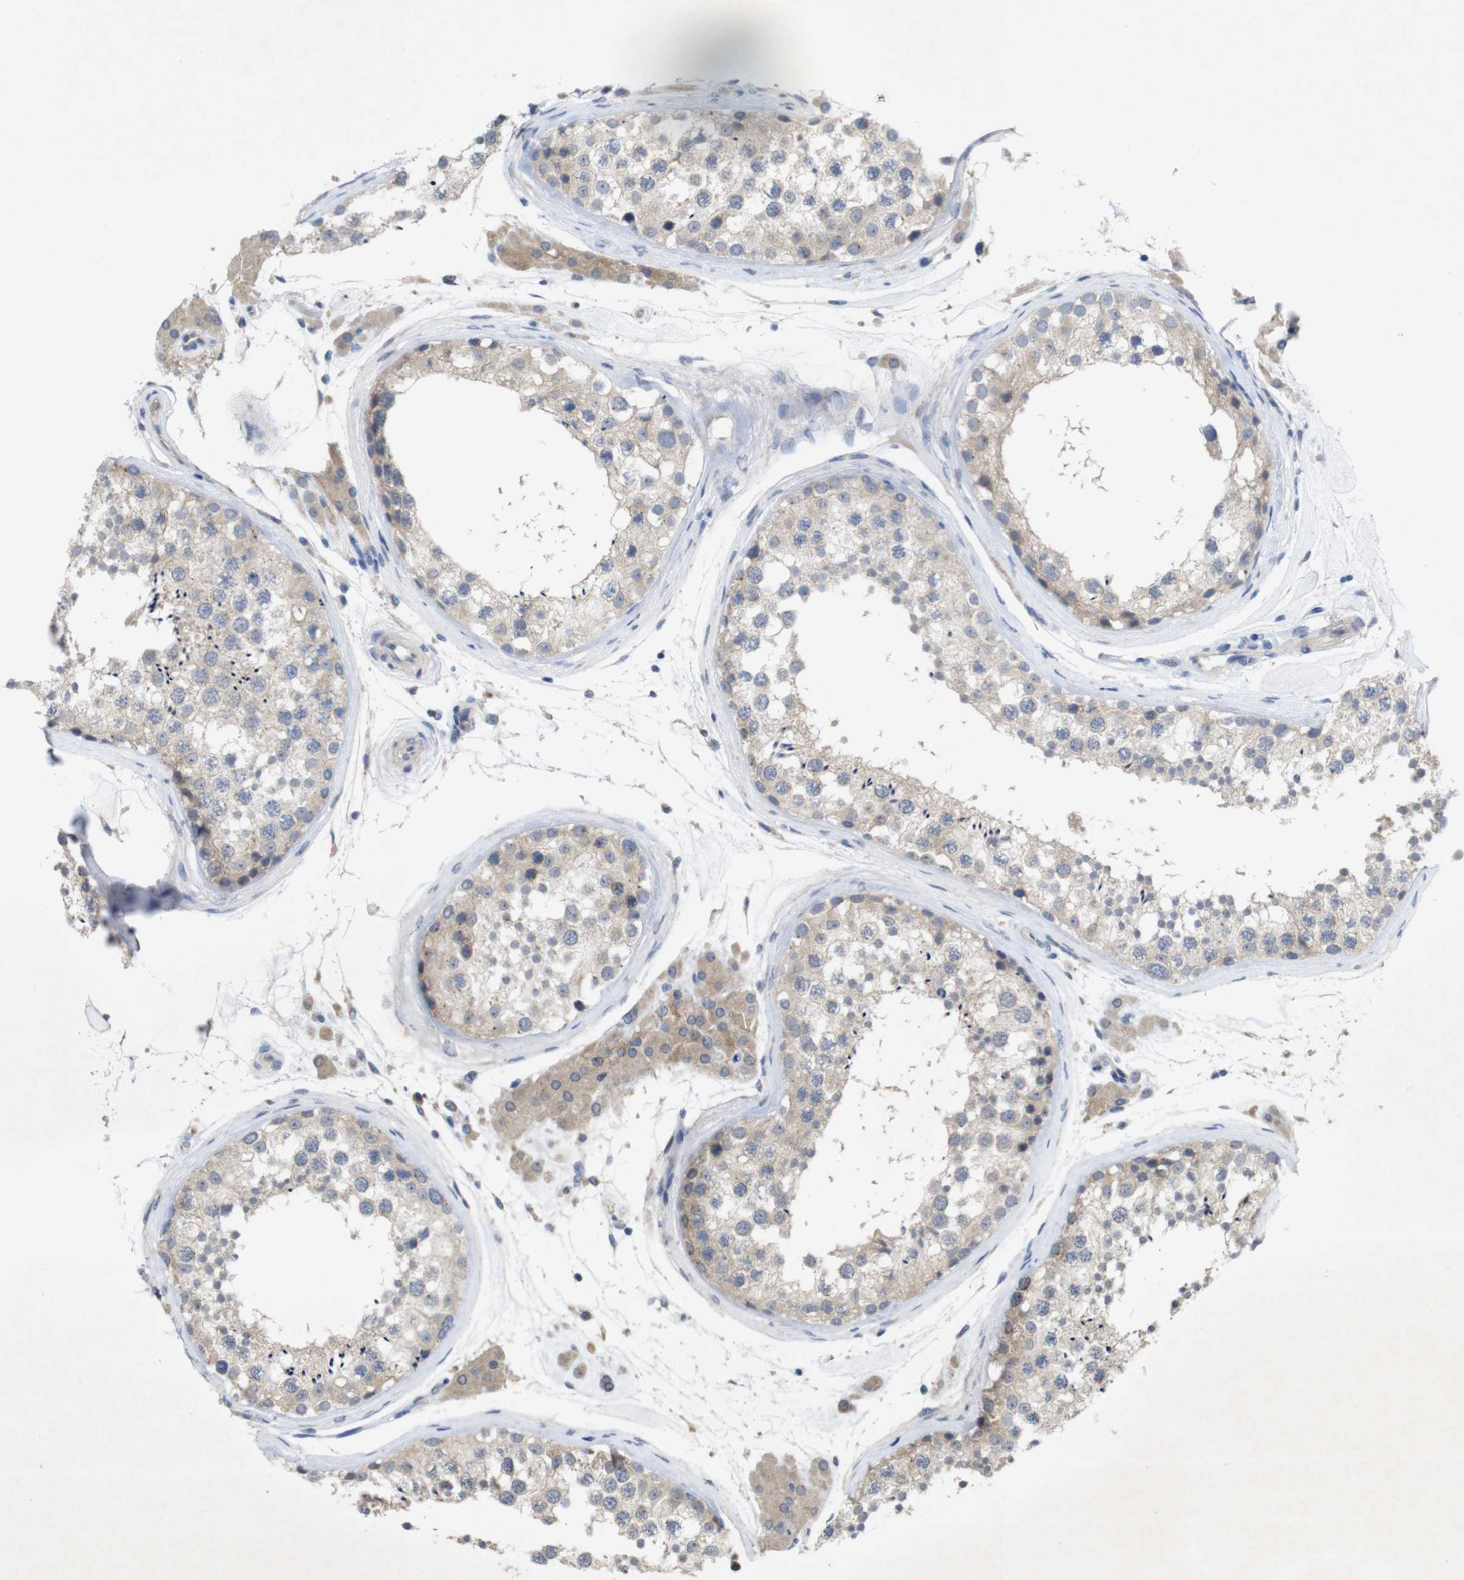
{"staining": {"intensity": "weak", "quantity": ">75%", "location": "cytoplasmic/membranous"}, "tissue": "testis", "cell_type": "Cells in seminiferous ducts", "image_type": "normal", "snomed": [{"axis": "morphology", "description": "Normal tissue, NOS"}, {"axis": "topography", "description": "Testis"}], "caption": "Weak cytoplasmic/membranous protein staining is present in approximately >75% of cells in seminiferous ducts in testis. (Stains: DAB in brown, nuclei in blue, Microscopy: brightfield microscopy at high magnification).", "gene": "BCAR3", "patient": {"sex": "male", "age": 46}}